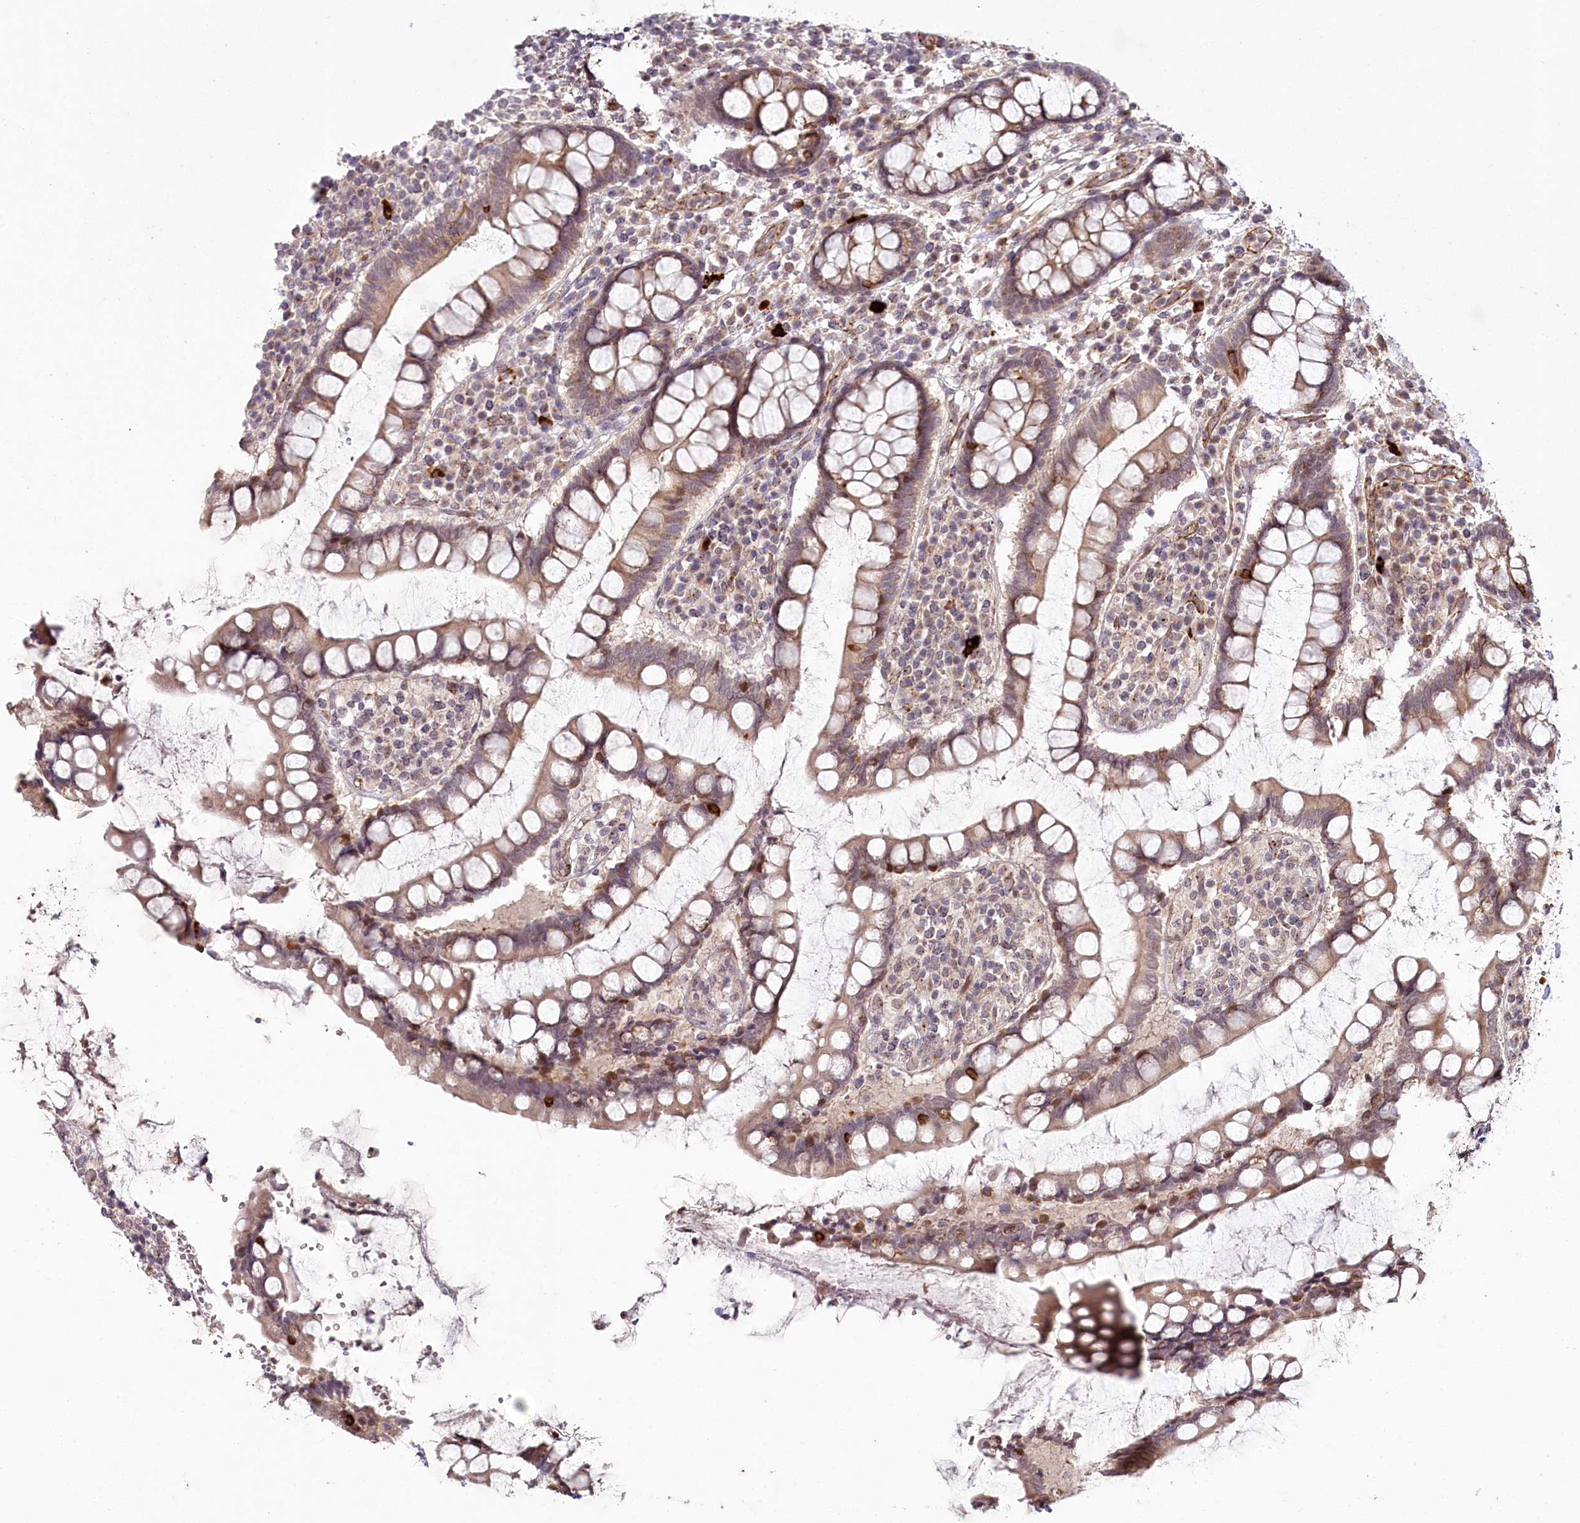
{"staining": {"intensity": "weak", "quantity": ">75%", "location": "cytoplasmic/membranous"}, "tissue": "colon", "cell_type": "Endothelial cells", "image_type": "normal", "snomed": [{"axis": "morphology", "description": "Normal tissue, NOS"}, {"axis": "topography", "description": "Colon"}], "caption": "Protein analysis of benign colon shows weak cytoplasmic/membranous expression in about >75% of endothelial cells.", "gene": "ALKBH8", "patient": {"sex": "female", "age": 79}}